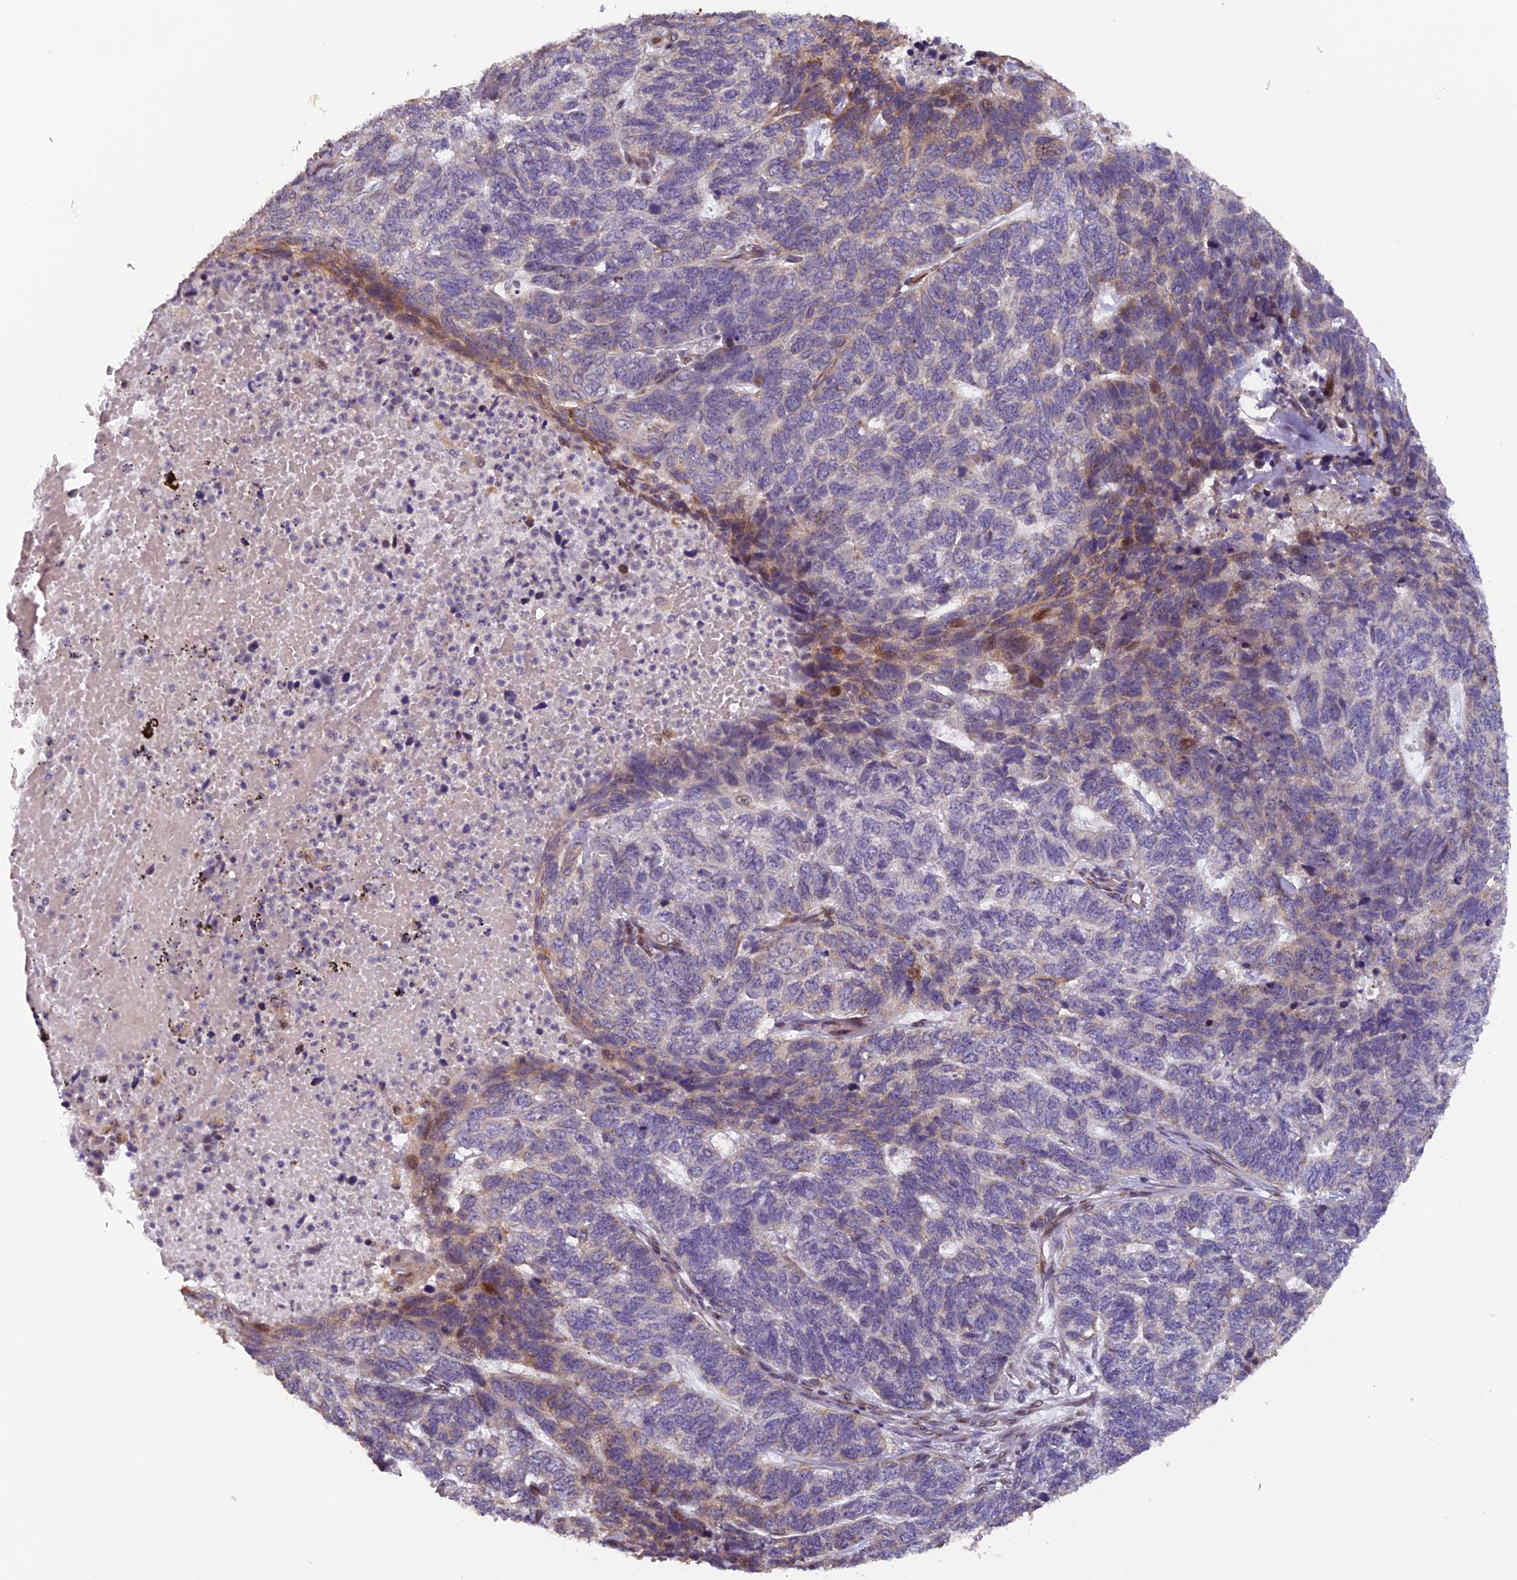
{"staining": {"intensity": "moderate", "quantity": "<25%", "location": "cytoplasmic/membranous,nuclear"}, "tissue": "skin cancer", "cell_type": "Tumor cells", "image_type": "cancer", "snomed": [{"axis": "morphology", "description": "Basal cell carcinoma"}, {"axis": "topography", "description": "Skin"}], "caption": "A micrograph of human skin cancer stained for a protein displays moderate cytoplasmic/membranous and nuclear brown staining in tumor cells.", "gene": "RAB28", "patient": {"sex": "female", "age": 65}}